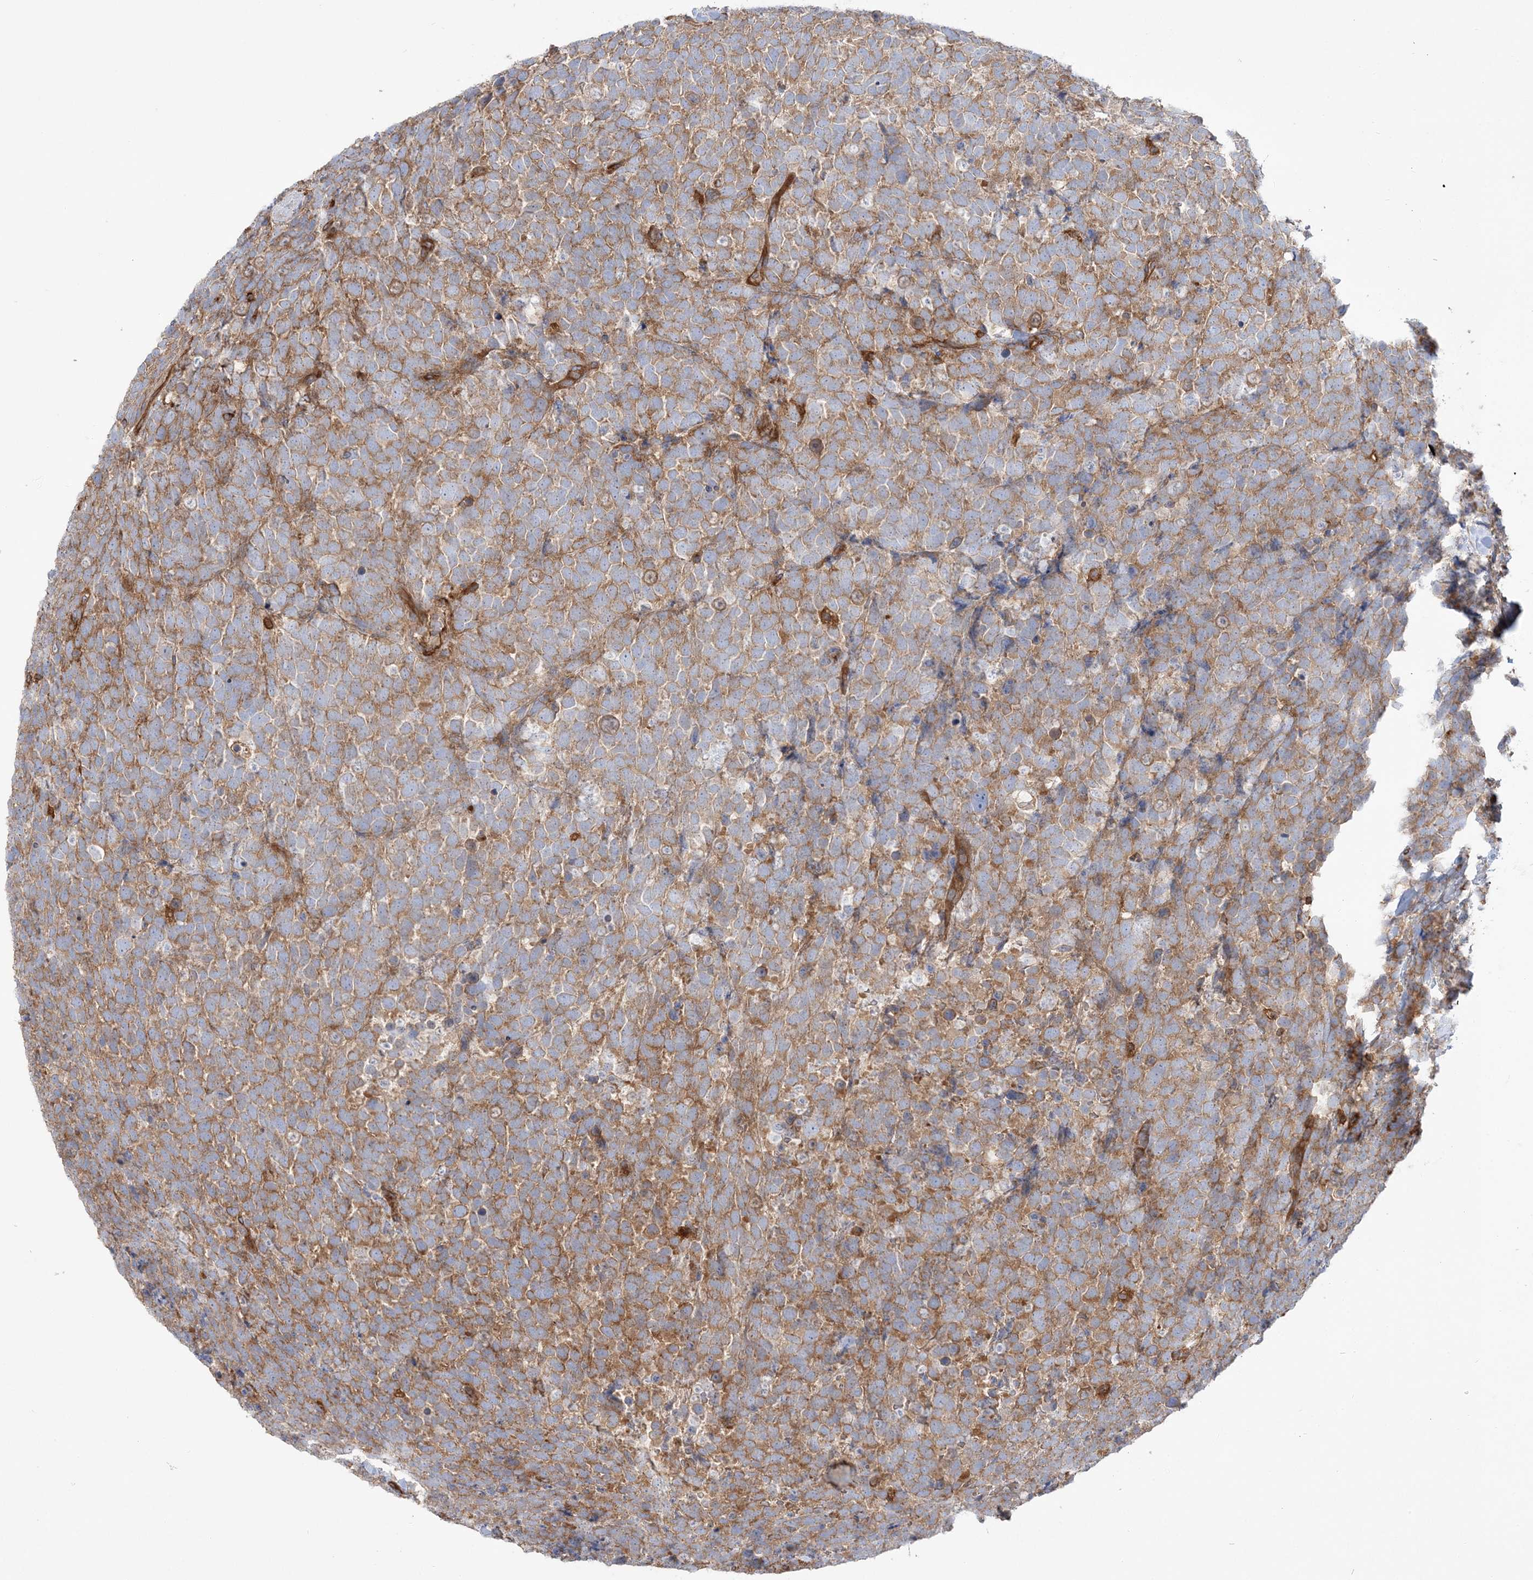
{"staining": {"intensity": "moderate", "quantity": ">75%", "location": "cytoplasmic/membranous"}, "tissue": "urothelial cancer", "cell_type": "Tumor cells", "image_type": "cancer", "snomed": [{"axis": "morphology", "description": "Urothelial carcinoma, High grade"}, {"axis": "topography", "description": "Urinary bladder"}], "caption": "Urothelial cancer stained with a protein marker exhibits moderate staining in tumor cells.", "gene": "TBC1D5", "patient": {"sex": "female", "age": 82}}